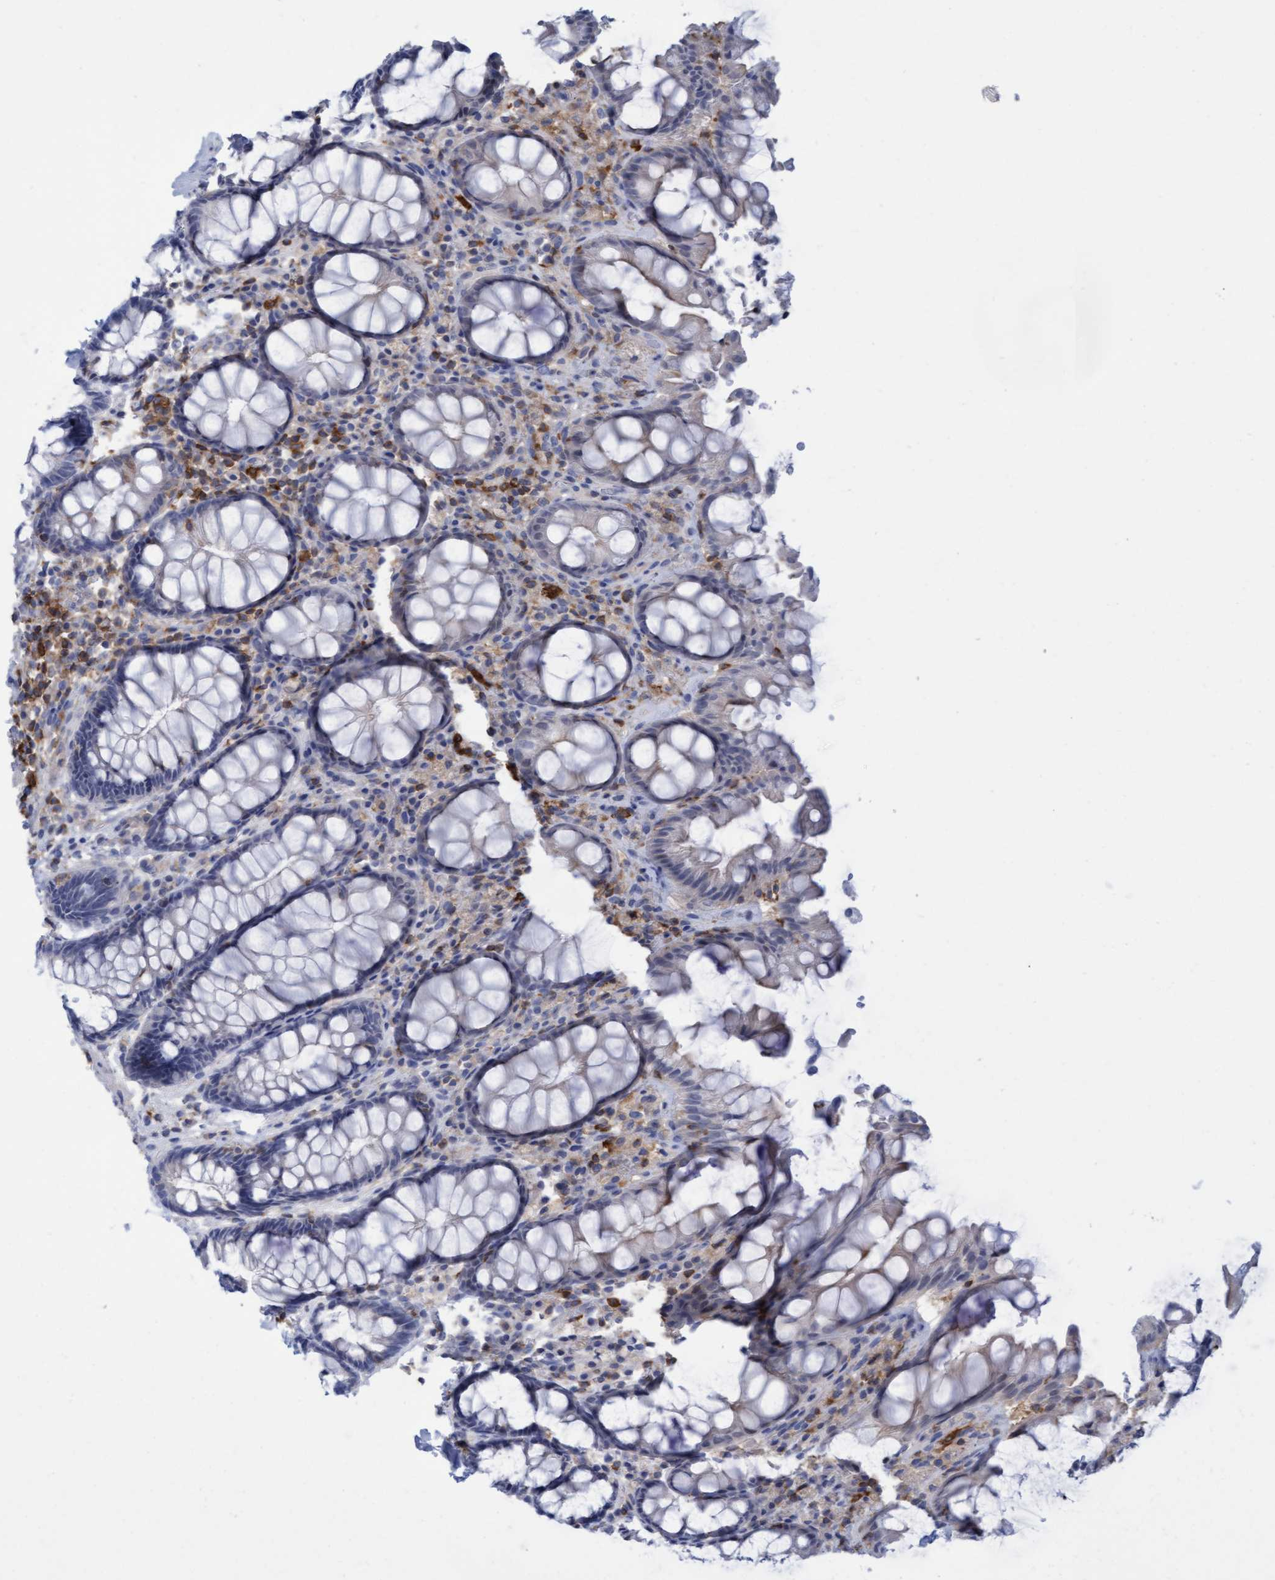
{"staining": {"intensity": "moderate", "quantity": "<25%", "location": "cytoplasmic/membranous"}, "tissue": "rectum", "cell_type": "Glandular cells", "image_type": "normal", "snomed": [{"axis": "morphology", "description": "Normal tissue, NOS"}, {"axis": "topography", "description": "Rectum"}], "caption": "Brown immunohistochemical staining in unremarkable rectum exhibits moderate cytoplasmic/membranous positivity in approximately <25% of glandular cells. Immunohistochemistry (ihc) stains the protein in brown and the nuclei are stained blue.", "gene": "FNBP1", "patient": {"sex": "male", "age": 64}}